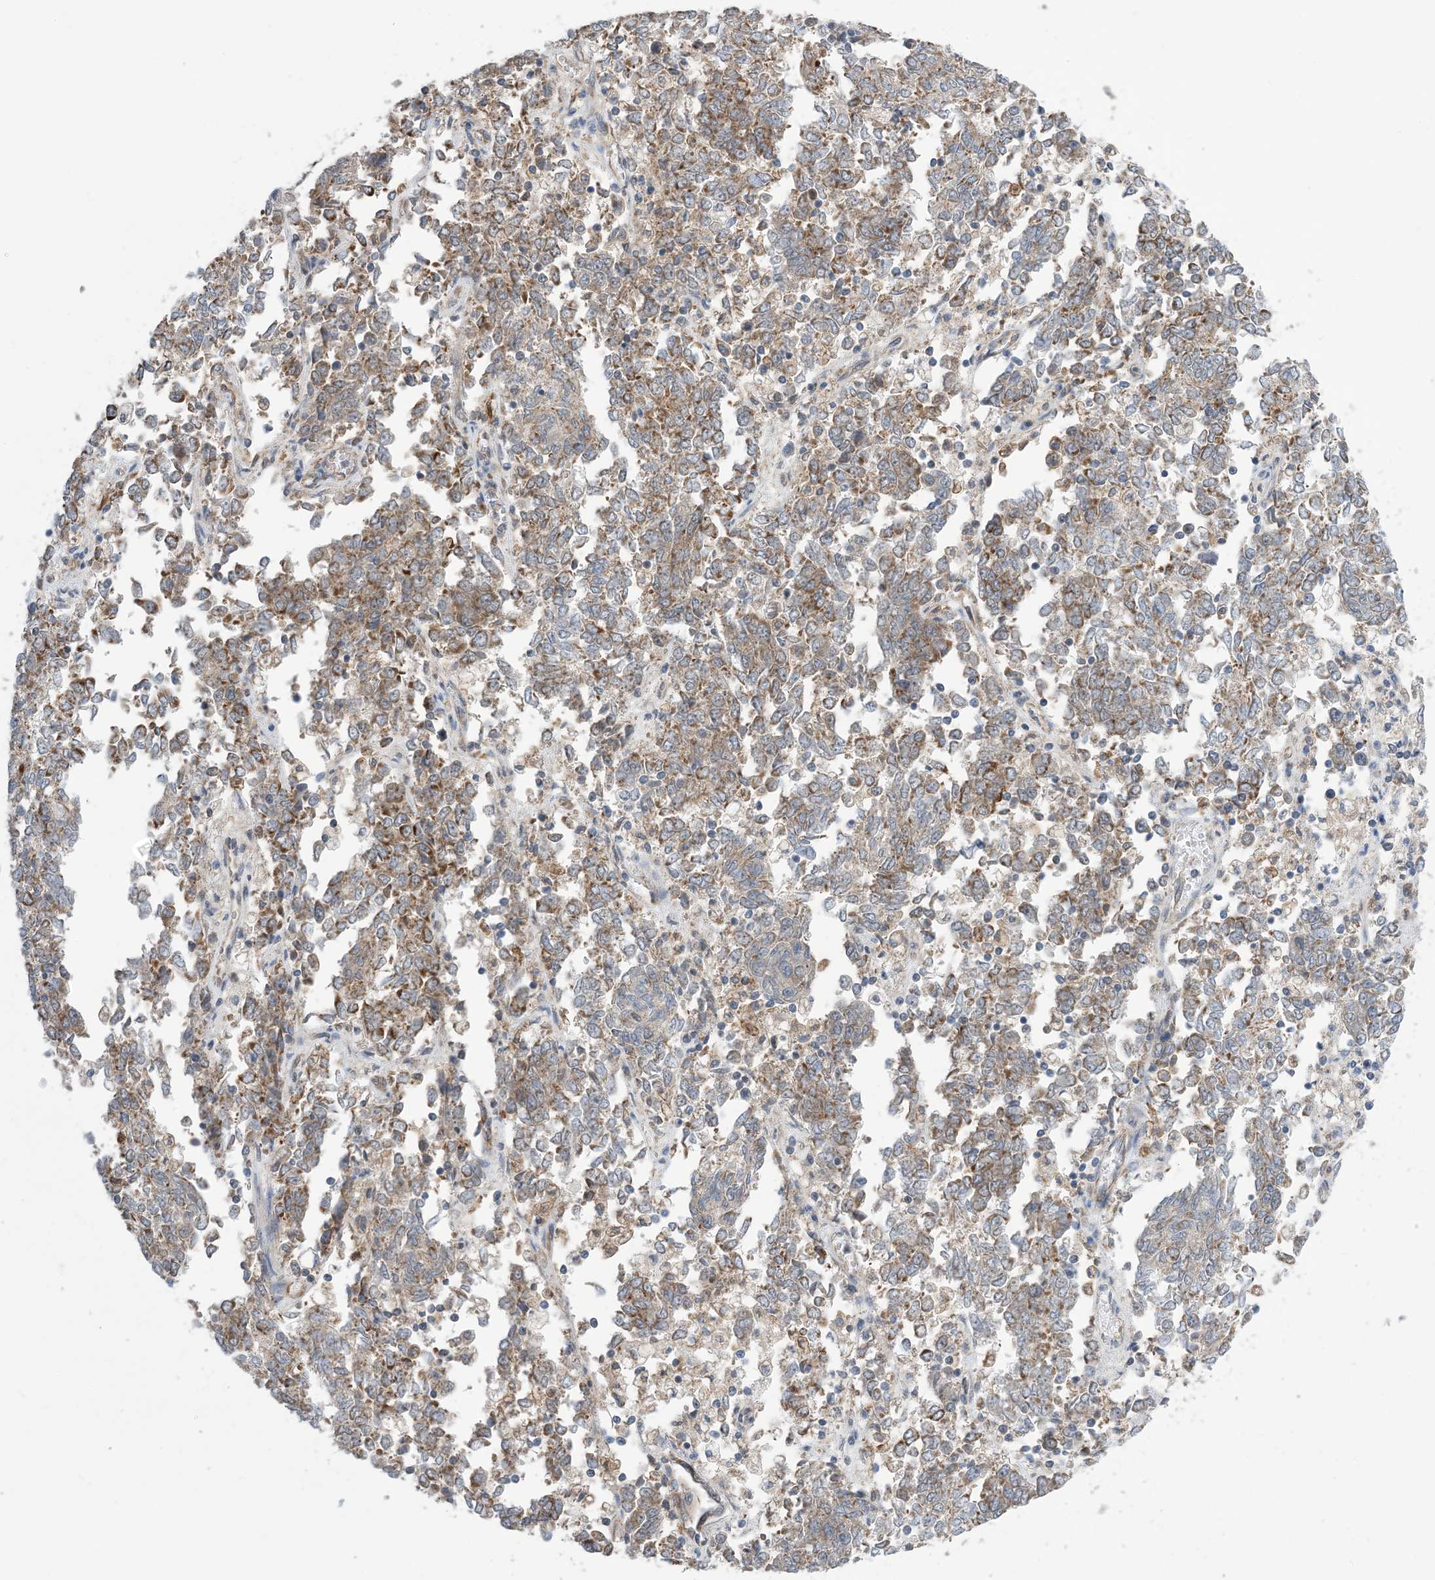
{"staining": {"intensity": "moderate", "quantity": ">75%", "location": "cytoplasmic/membranous"}, "tissue": "endometrial cancer", "cell_type": "Tumor cells", "image_type": "cancer", "snomed": [{"axis": "morphology", "description": "Adenocarcinoma, NOS"}, {"axis": "topography", "description": "Endometrium"}], "caption": "Brown immunohistochemical staining in endometrial adenocarcinoma demonstrates moderate cytoplasmic/membranous staining in approximately >75% of tumor cells. (brown staining indicates protein expression, while blue staining denotes nuclei).", "gene": "EHBP1", "patient": {"sex": "female", "age": 80}}